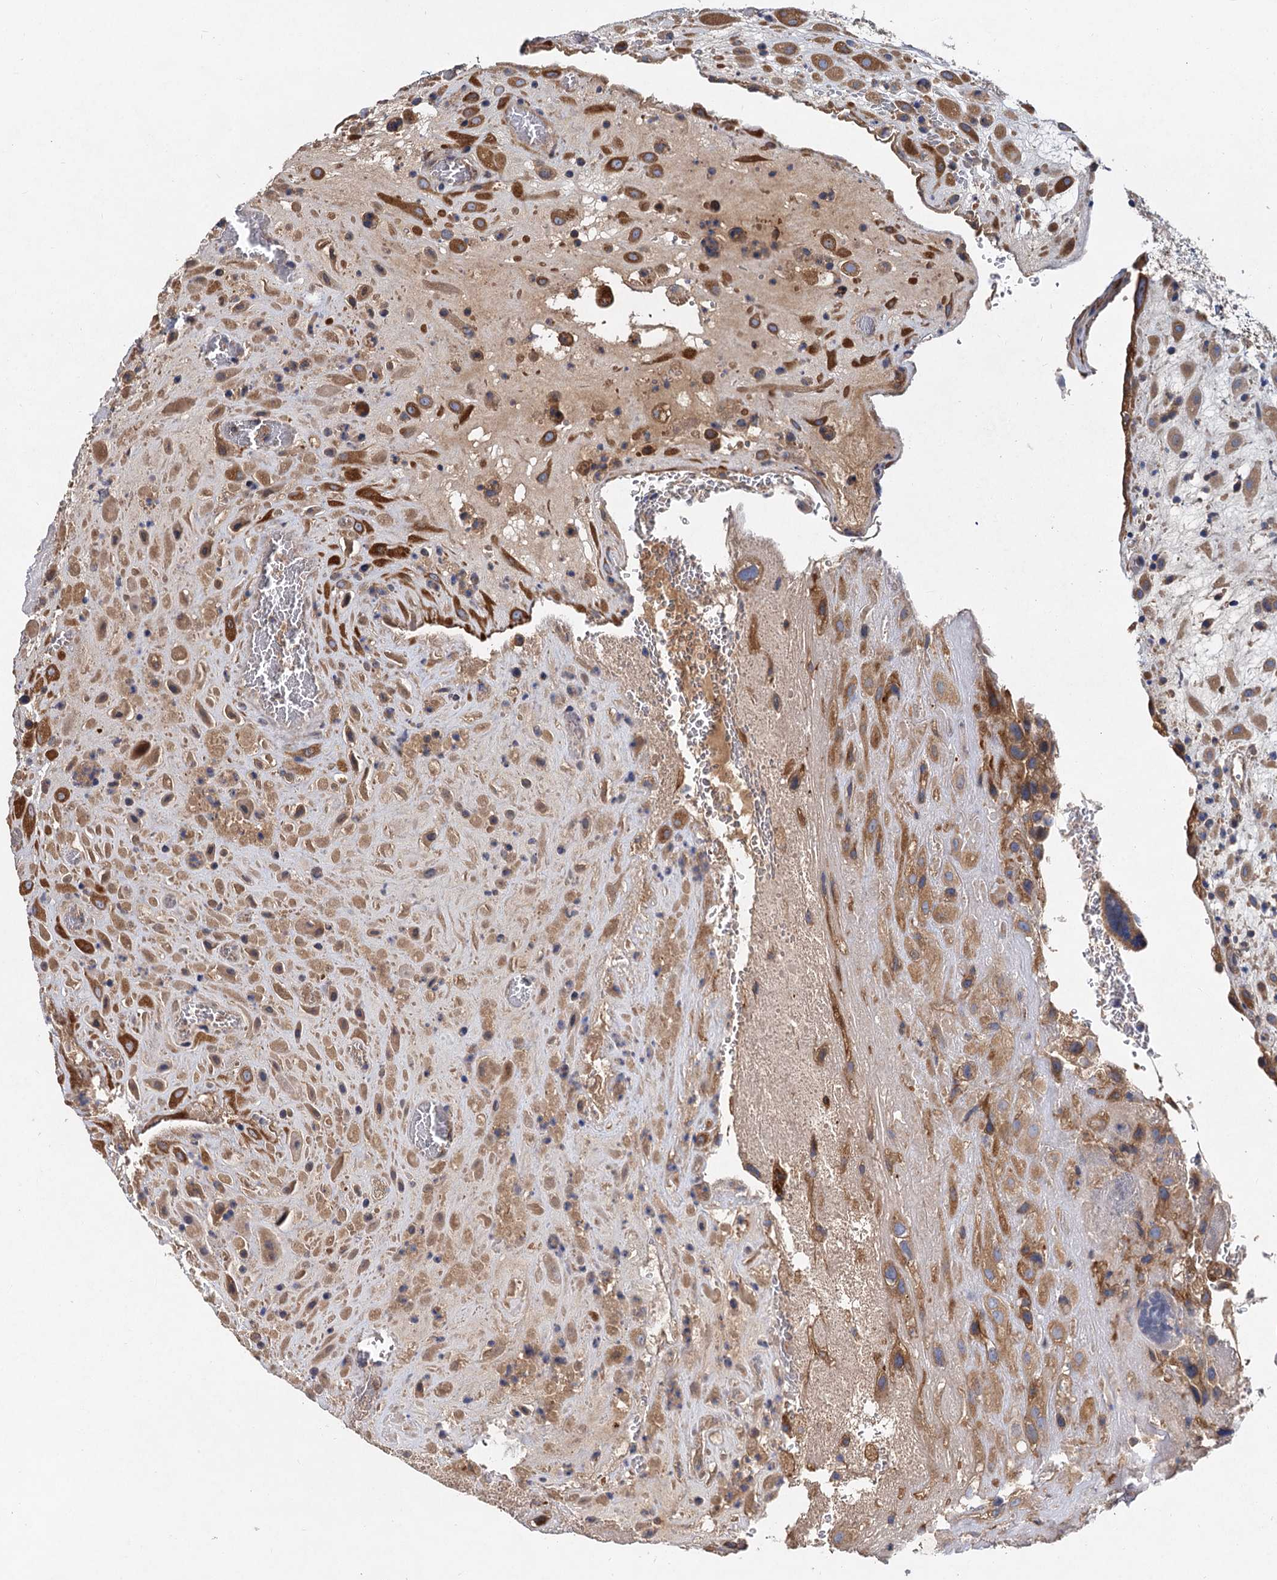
{"staining": {"intensity": "moderate", "quantity": ">75%", "location": "cytoplasmic/membranous"}, "tissue": "placenta", "cell_type": "Decidual cells", "image_type": "normal", "snomed": [{"axis": "morphology", "description": "Normal tissue, NOS"}, {"axis": "topography", "description": "Placenta"}], "caption": "Immunohistochemistry (IHC) staining of unremarkable placenta, which displays medium levels of moderate cytoplasmic/membranous expression in approximately >75% of decidual cells indicating moderate cytoplasmic/membranous protein expression. The staining was performed using DAB (3,3'-diaminobenzidine) (brown) for protein detection and nuclei were counterstained in hematoxylin (blue).", "gene": "ALKBH7", "patient": {"sex": "female", "age": 35}}